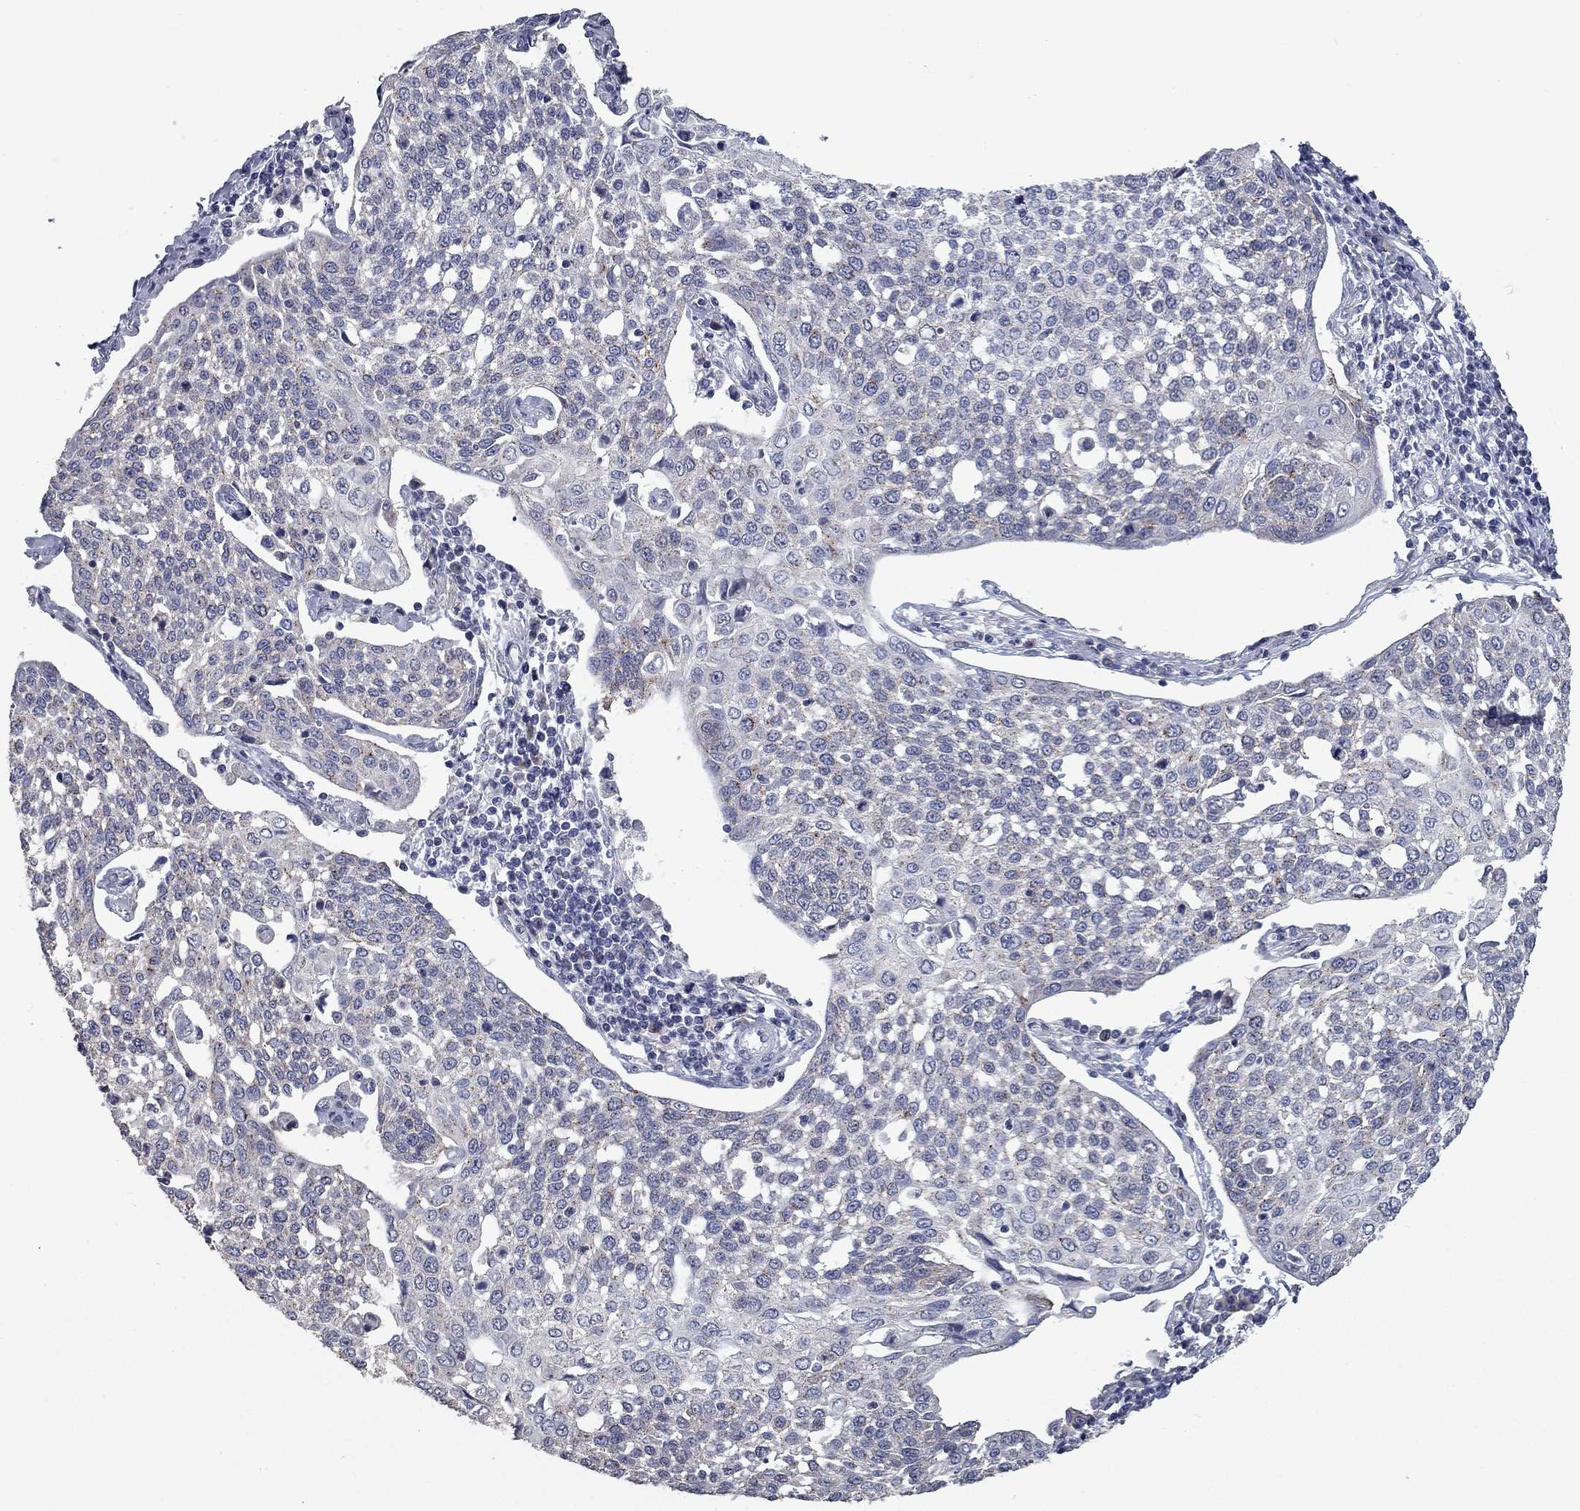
{"staining": {"intensity": "negative", "quantity": "none", "location": "none"}, "tissue": "cervical cancer", "cell_type": "Tumor cells", "image_type": "cancer", "snomed": [{"axis": "morphology", "description": "Squamous cell carcinoma, NOS"}, {"axis": "topography", "description": "Cervix"}], "caption": "DAB (3,3'-diaminobenzidine) immunohistochemical staining of cervical cancer demonstrates no significant staining in tumor cells. The staining was performed using DAB to visualize the protein expression in brown, while the nuclei were stained in blue with hematoxylin (Magnification: 20x).", "gene": "KIAA0319L", "patient": {"sex": "female", "age": 34}}